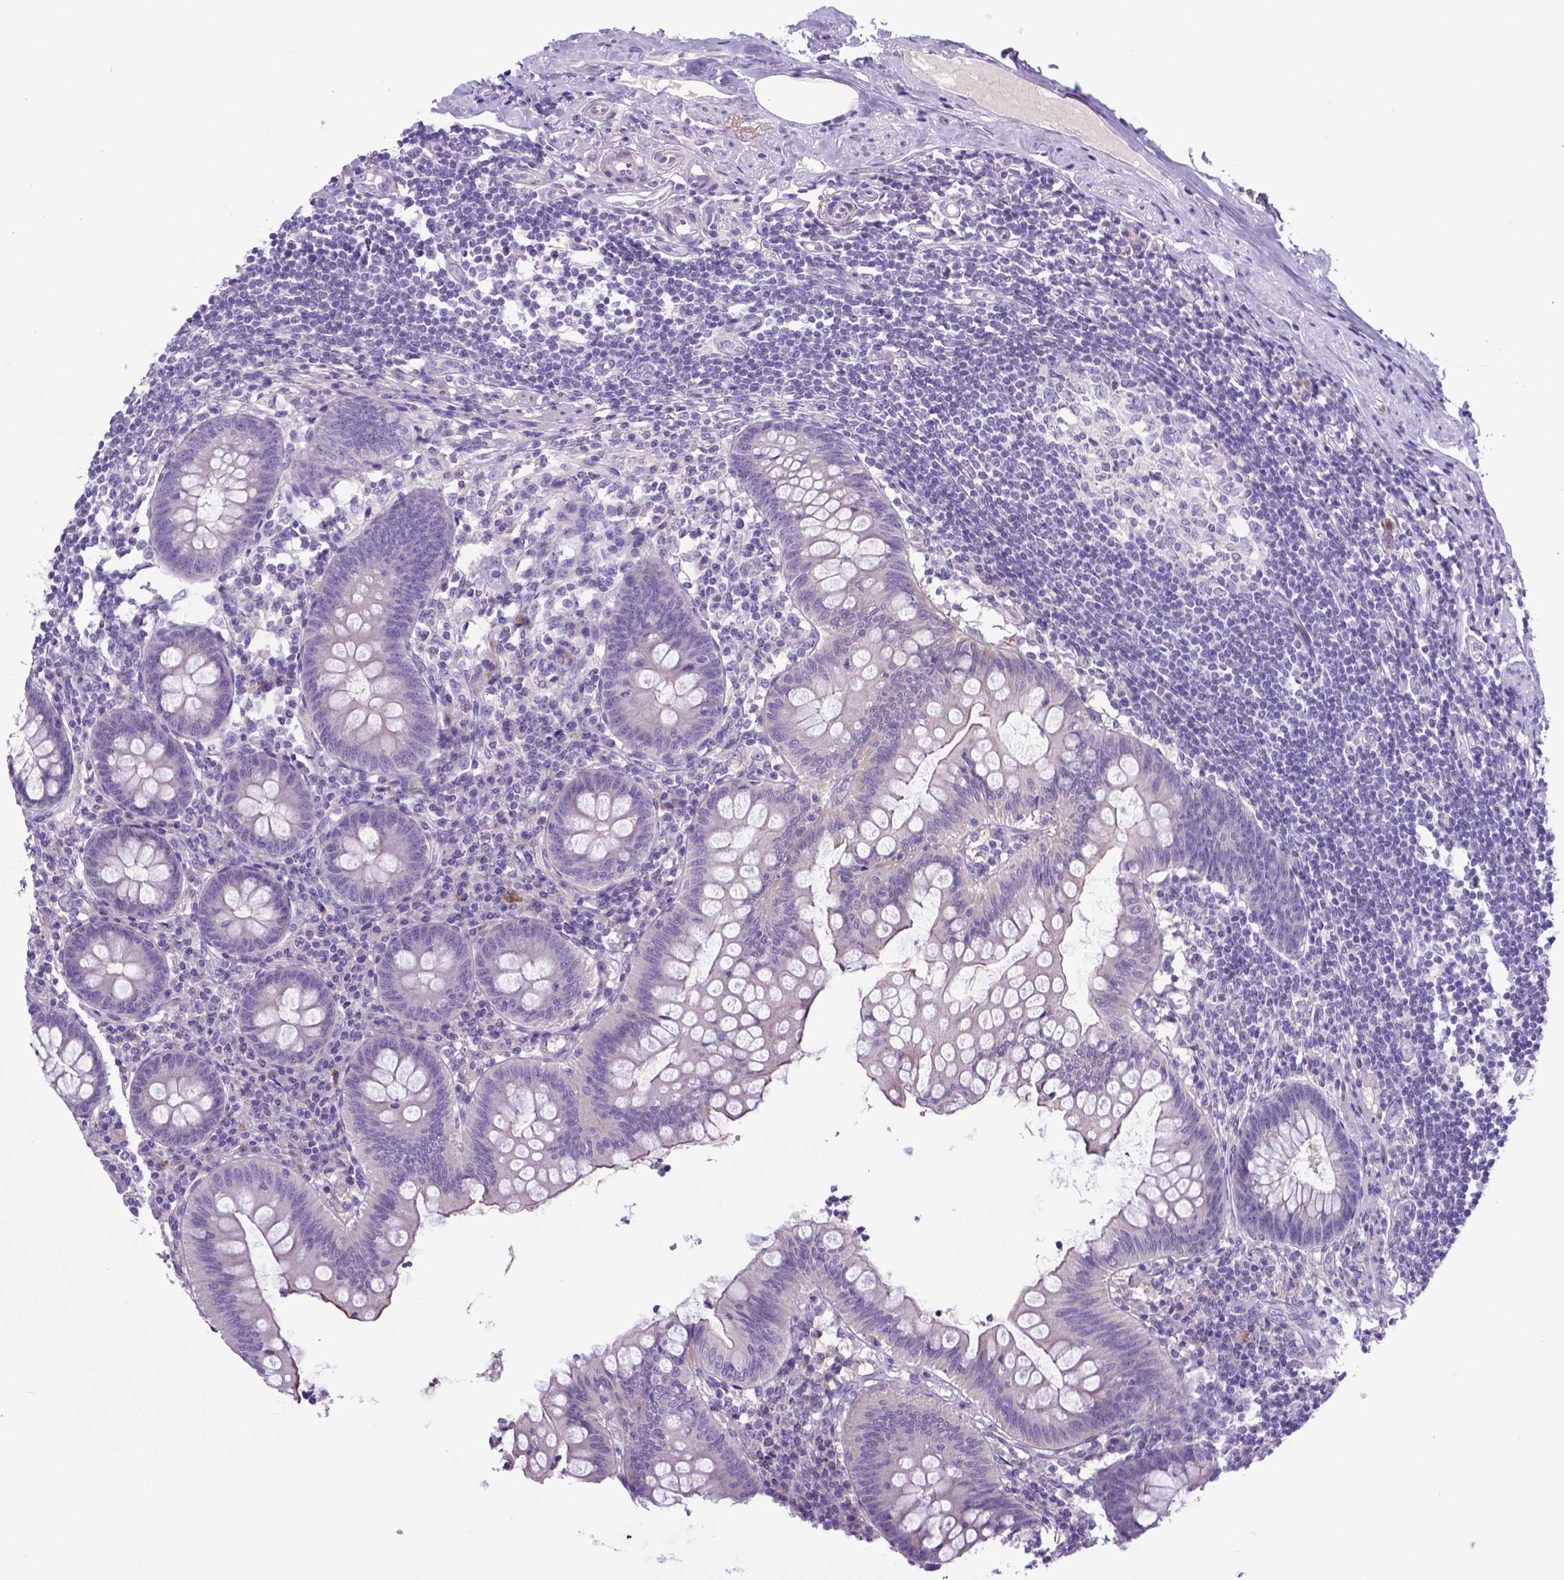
{"staining": {"intensity": "negative", "quantity": "none", "location": "none"}, "tissue": "appendix", "cell_type": "Glandular cells", "image_type": "normal", "snomed": [{"axis": "morphology", "description": "Normal tissue, NOS"}, {"axis": "topography", "description": "Appendix"}], "caption": "Immunohistochemical staining of benign appendix shows no significant staining in glandular cells.", "gene": "ADRA2B", "patient": {"sex": "female", "age": 57}}